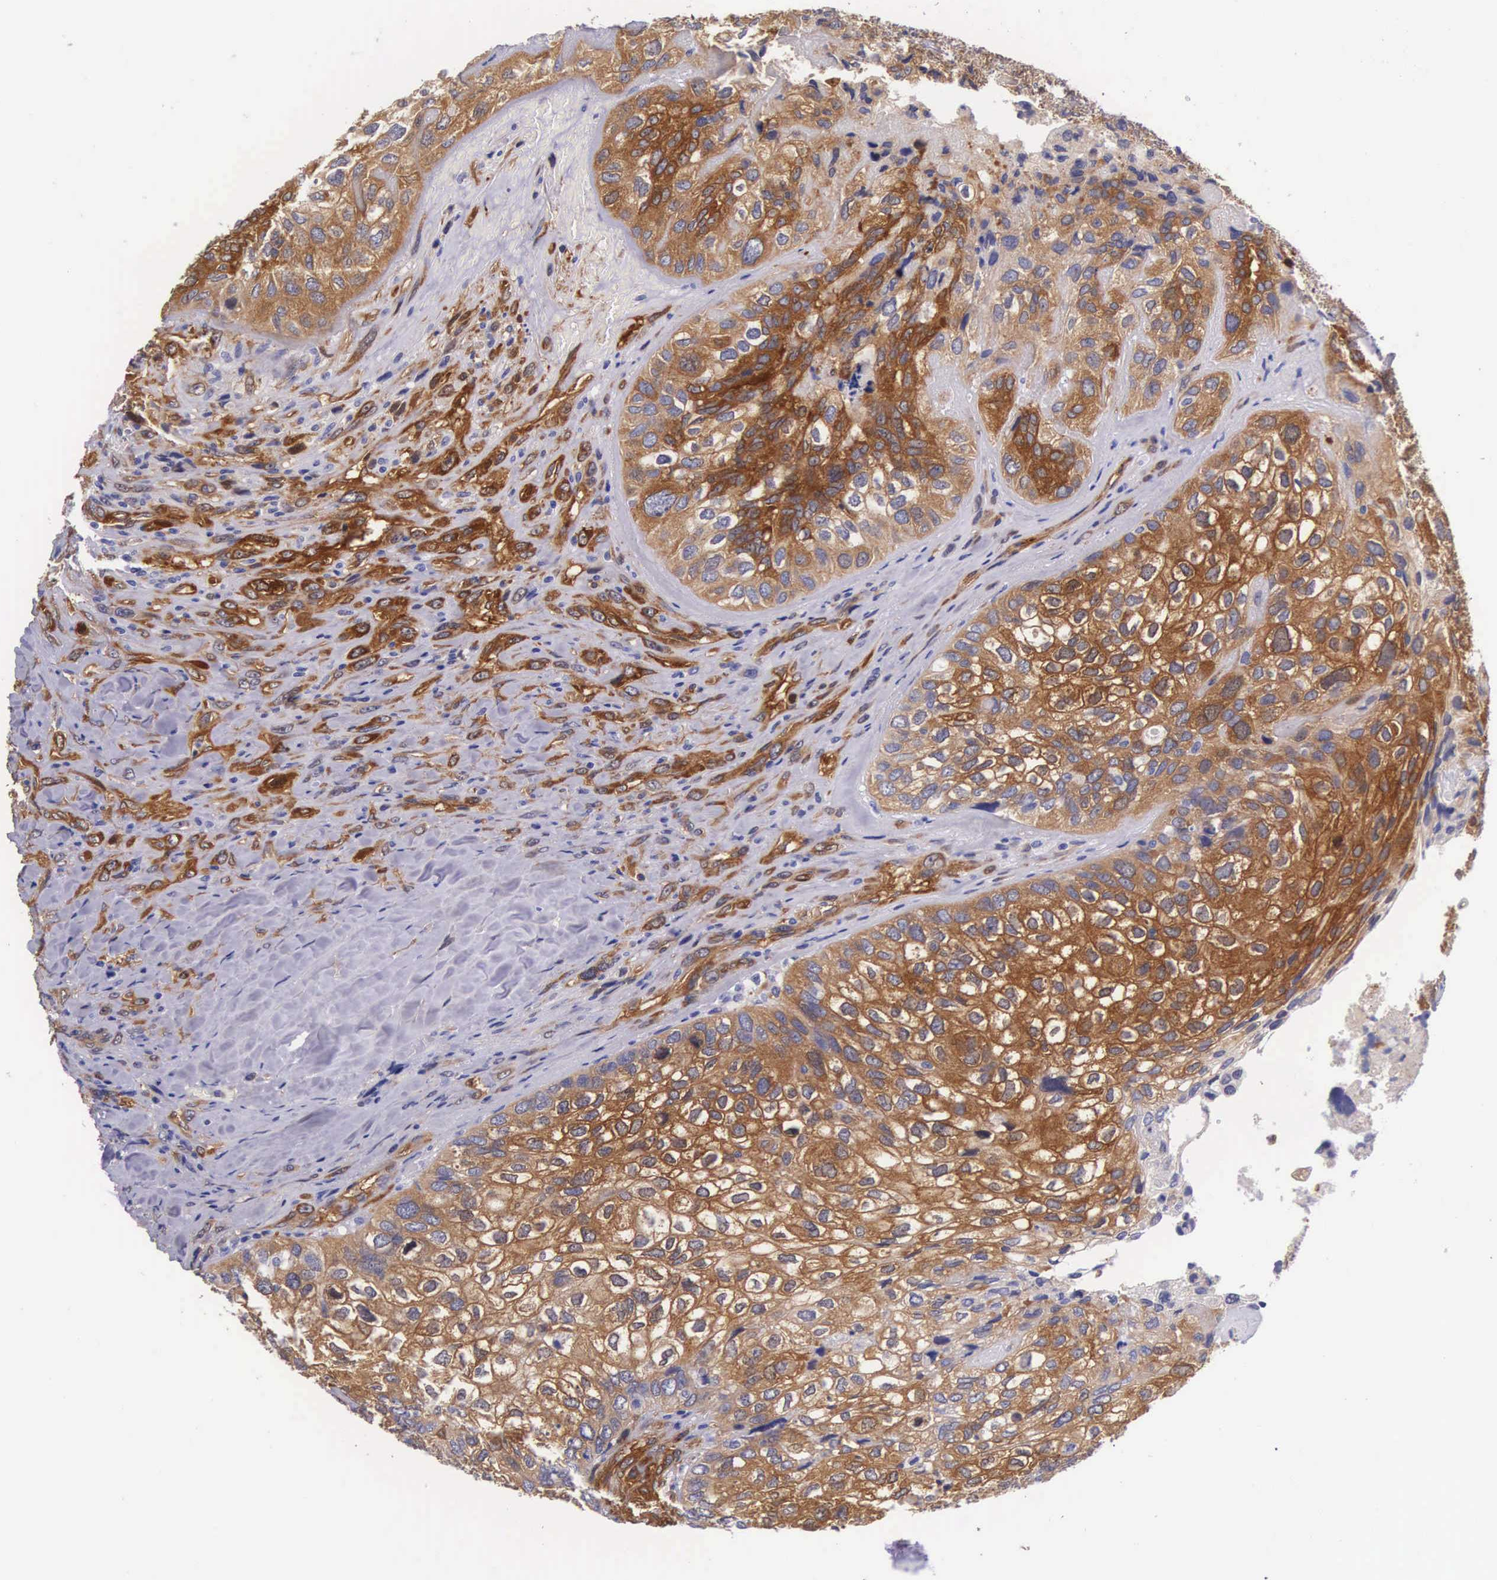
{"staining": {"intensity": "strong", "quantity": ">75%", "location": "cytoplasmic/membranous"}, "tissue": "breast cancer", "cell_type": "Tumor cells", "image_type": "cancer", "snomed": [{"axis": "morphology", "description": "Neoplasm, malignant, NOS"}, {"axis": "topography", "description": "Breast"}], "caption": "The immunohistochemical stain highlights strong cytoplasmic/membranous staining in tumor cells of breast cancer (malignant neoplasm) tissue.", "gene": "BCAR1", "patient": {"sex": "female", "age": 50}}